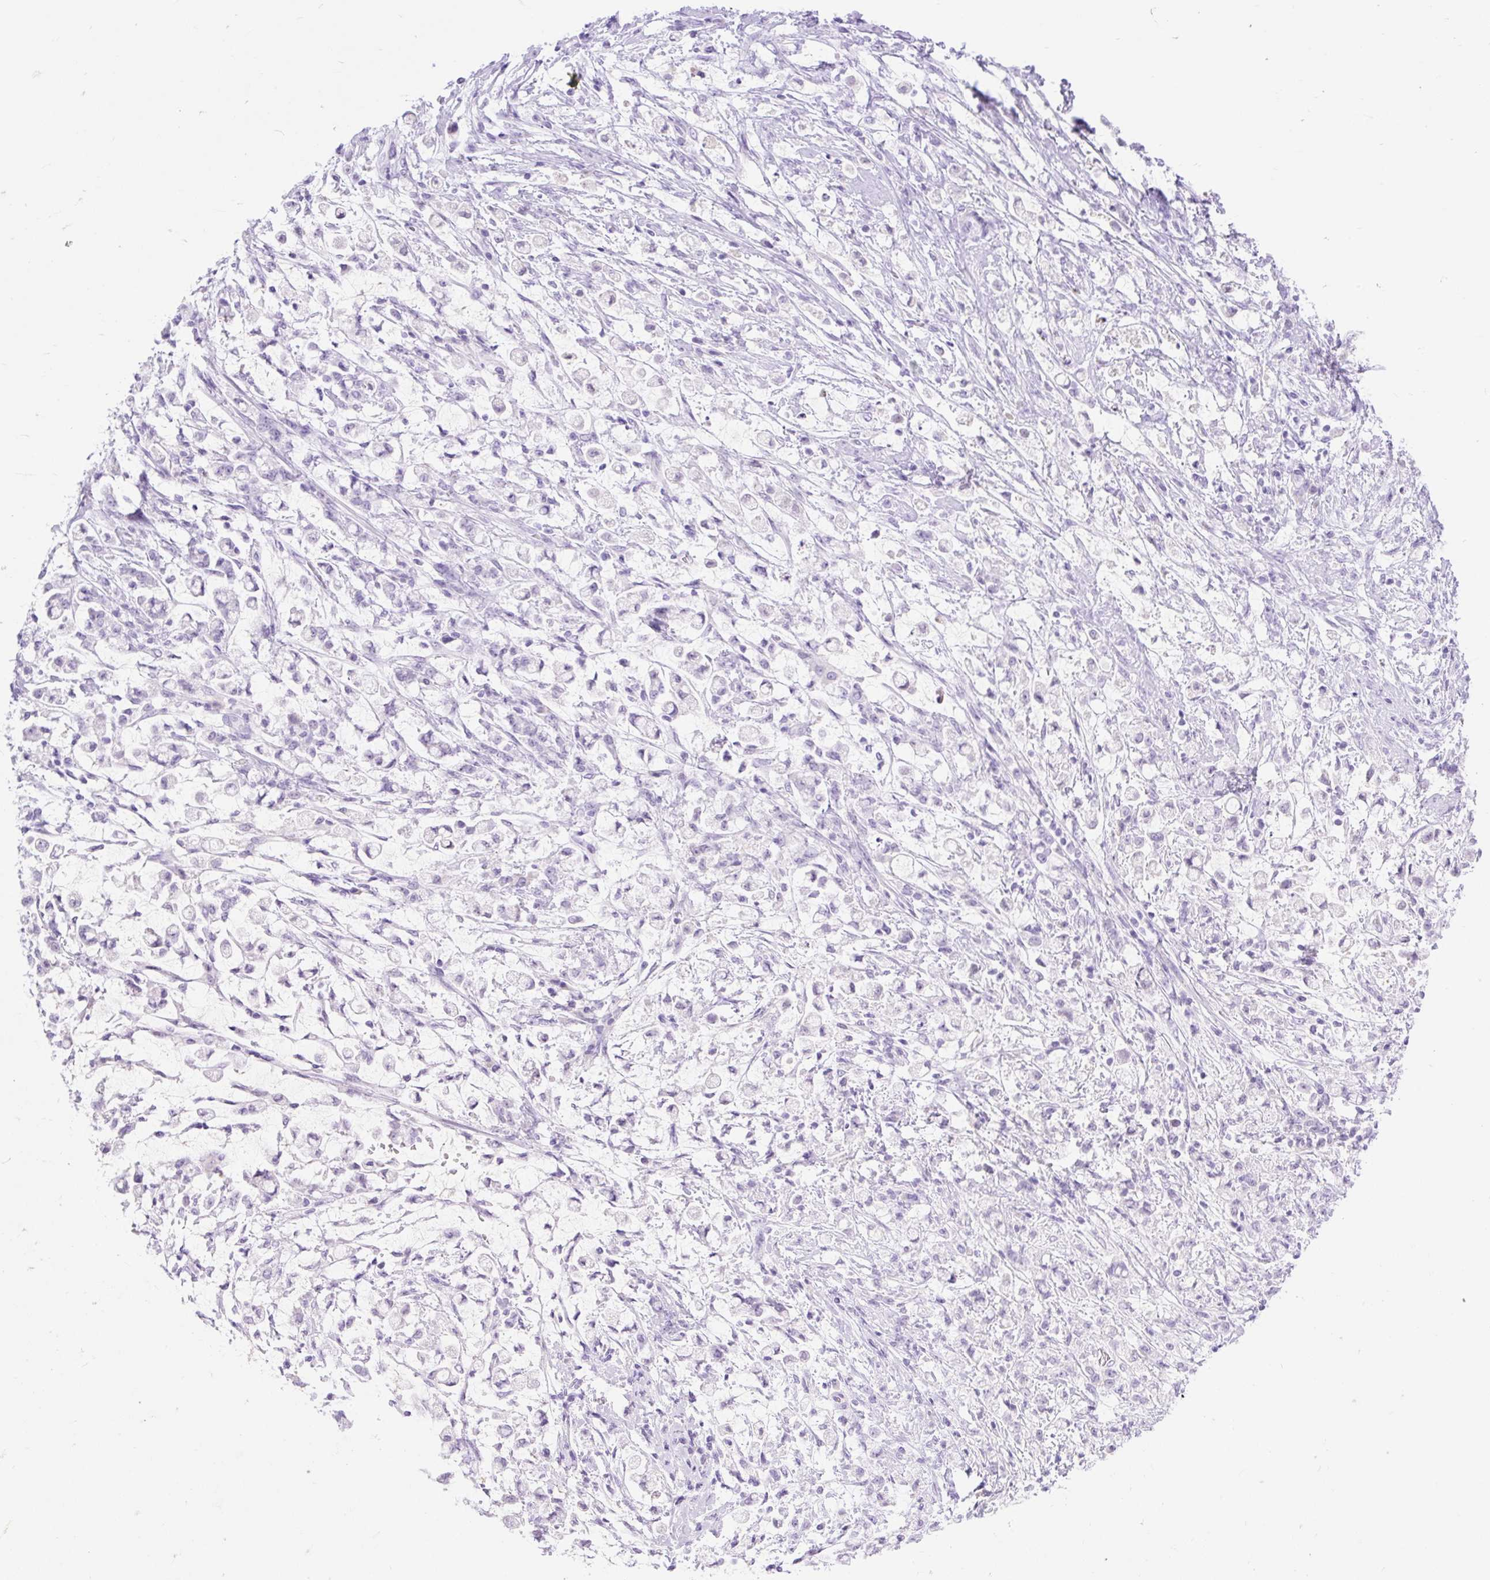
{"staining": {"intensity": "negative", "quantity": "none", "location": "none"}, "tissue": "stomach cancer", "cell_type": "Tumor cells", "image_type": "cancer", "snomed": [{"axis": "morphology", "description": "Adenocarcinoma, NOS"}, {"axis": "topography", "description": "Stomach"}], "caption": "Micrograph shows no significant protein positivity in tumor cells of stomach adenocarcinoma.", "gene": "SLC25A40", "patient": {"sex": "female", "age": 60}}